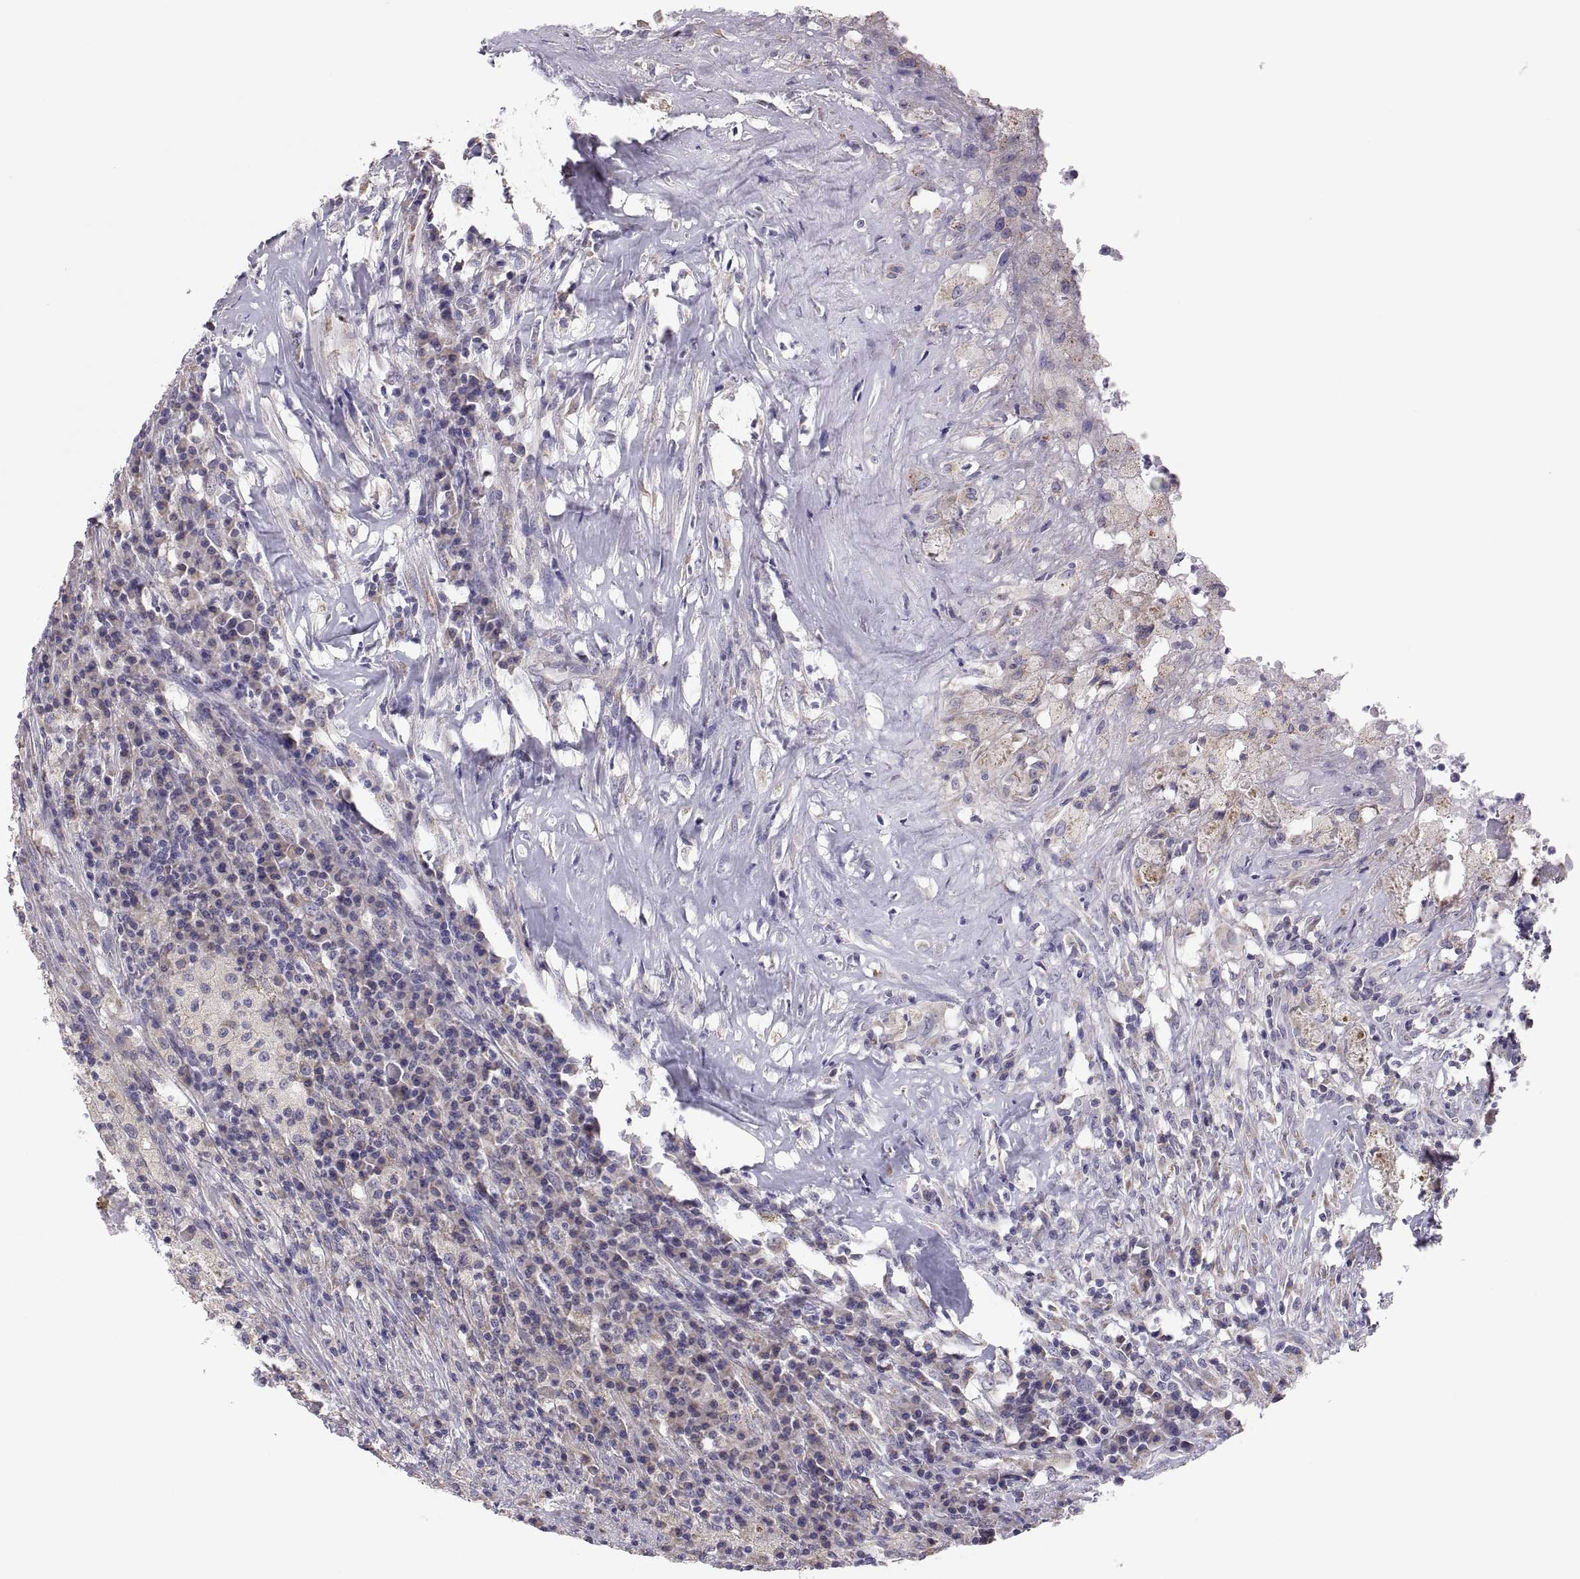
{"staining": {"intensity": "negative", "quantity": "none", "location": "none"}, "tissue": "testis cancer", "cell_type": "Tumor cells", "image_type": "cancer", "snomed": [{"axis": "morphology", "description": "Necrosis, NOS"}, {"axis": "morphology", "description": "Carcinoma, Embryonal, NOS"}, {"axis": "topography", "description": "Testis"}], "caption": "Tumor cells are negative for protein expression in human testis cancer.", "gene": "TNNC1", "patient": {"sex": "male", "age": 19}}